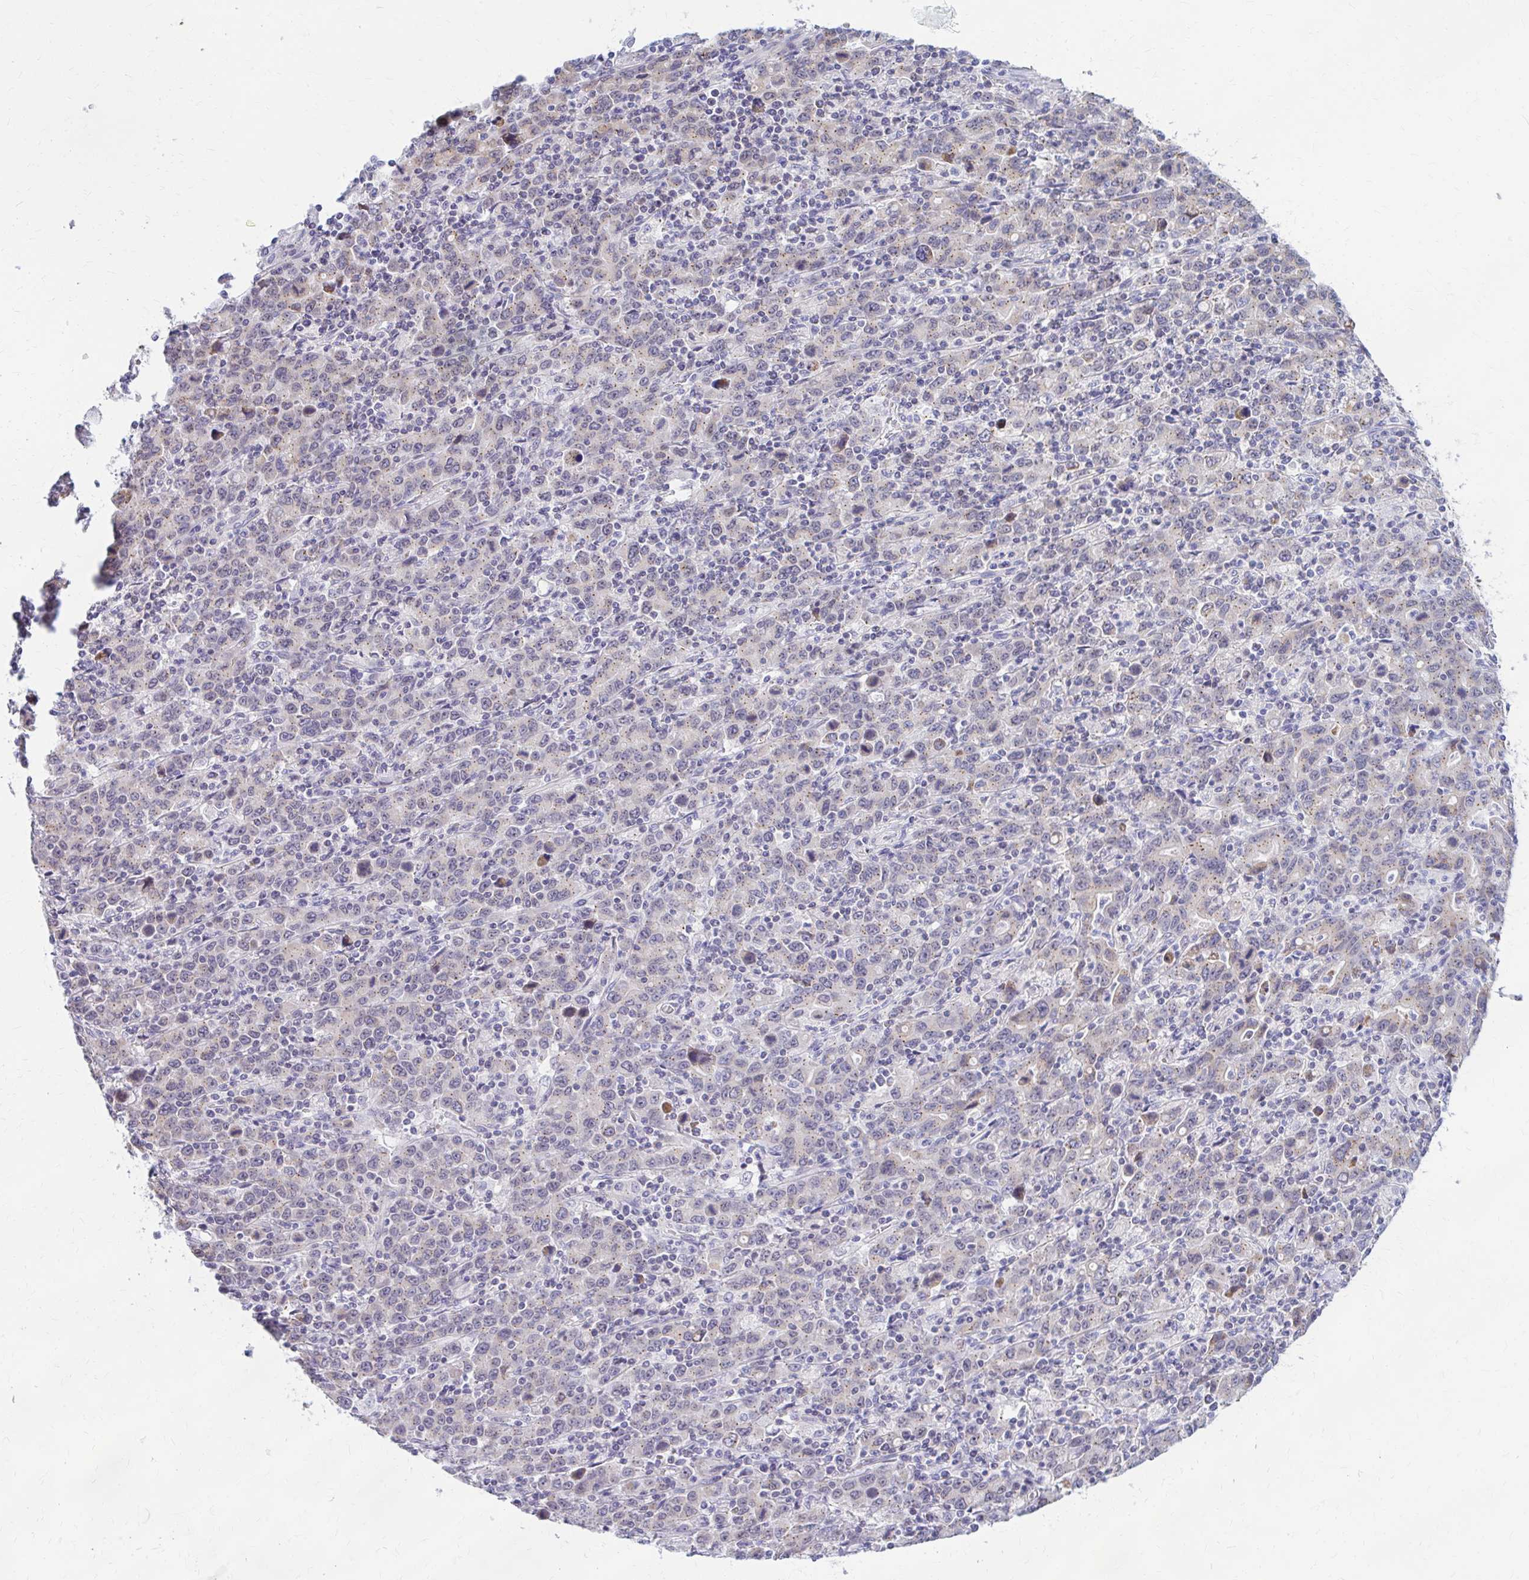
{"staining": {"intensity": "weak", "quantity": "25%-75%", "location": "cytoplasmic/membranous"}, "tissue": "stomach cancer", "cell_type": "Tumor cells", "image_type": "cancer", "snomed": [{"axis": "morphology", "description": "Adenocarcinoma, NOS"}, {"axis": "topography", "description": "Stomach, upper"}], "caption": "A brown stain highlights weak cytoplasmic/membranous expression of a protein in adenocarcinoma (stomach) tumor cells.", "gene": "RADIL", "patient": {"sex": "male", "age": 69}}